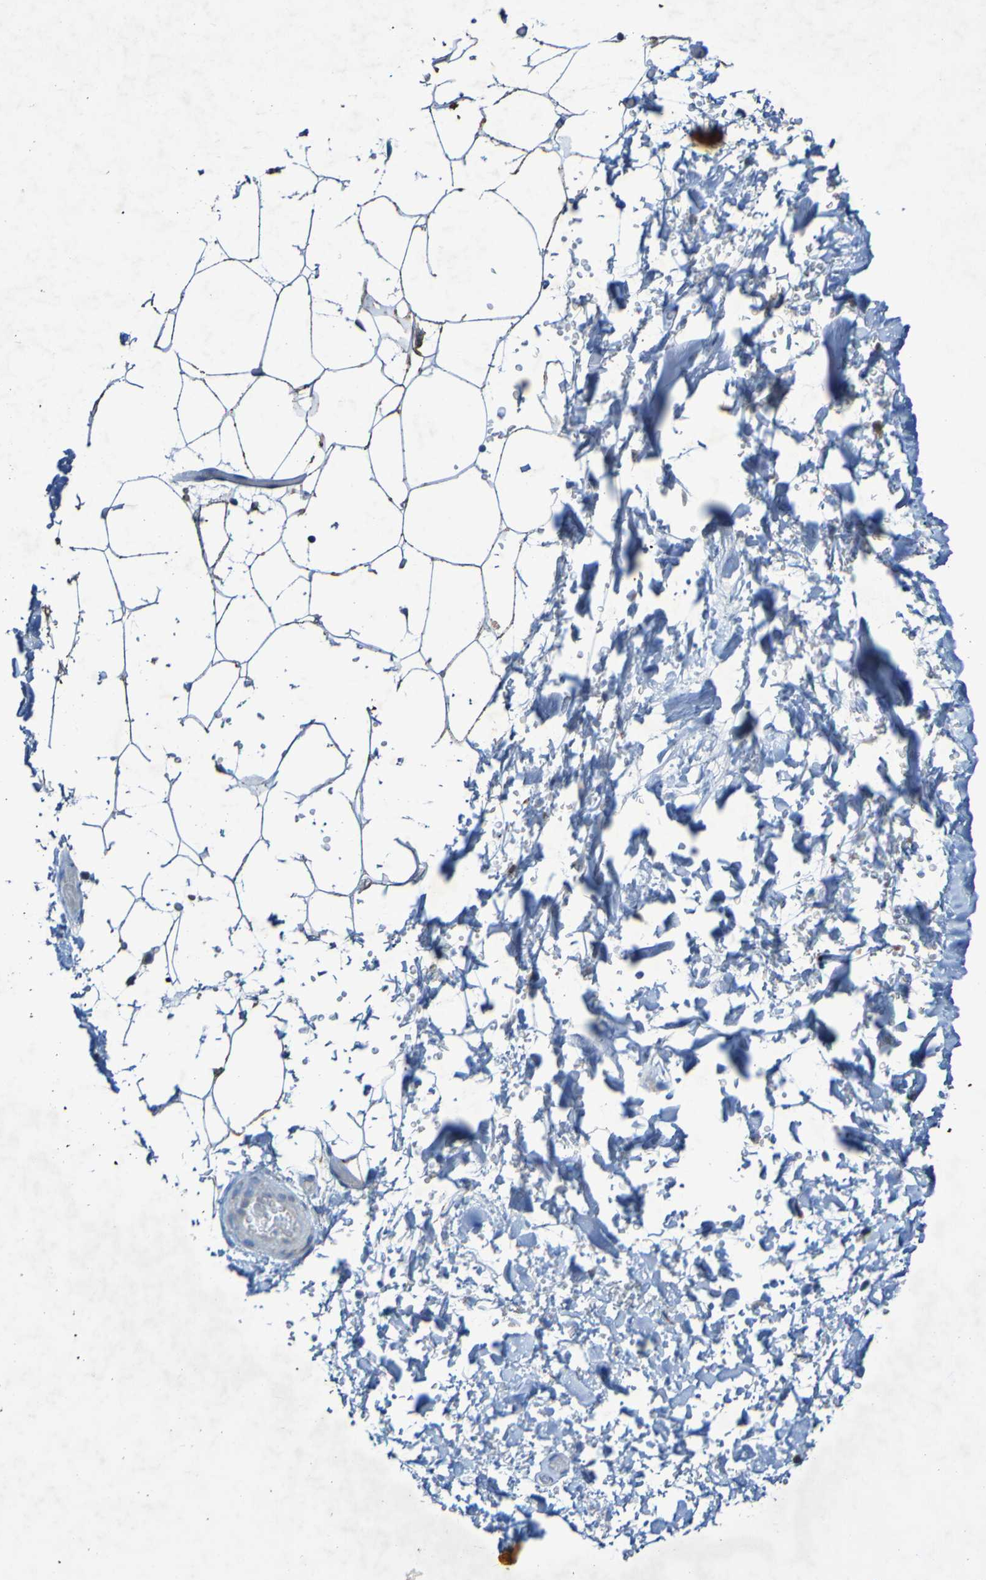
{"staining": {"intensity": "weak", "quantity": "<25%", "location": "cytoplasmic/membranous"}, "tissue": "adipose tissue", "cell_type": "Adipocytes", "image_type": "normal", "snomed": [{"axis": "morphology", "description": "Normal tissue, NOS"}, {"axis": "topography", "description": "Soft tissue"}], "caption": "High power microscopy histopathology image of an immunohistochemistry photomicrograph of unremarkable adipose tissue, revealing no significant staining in adipocytes.", "gene": "CCDC51", "patient": {"sex": "male", "age": 72}}